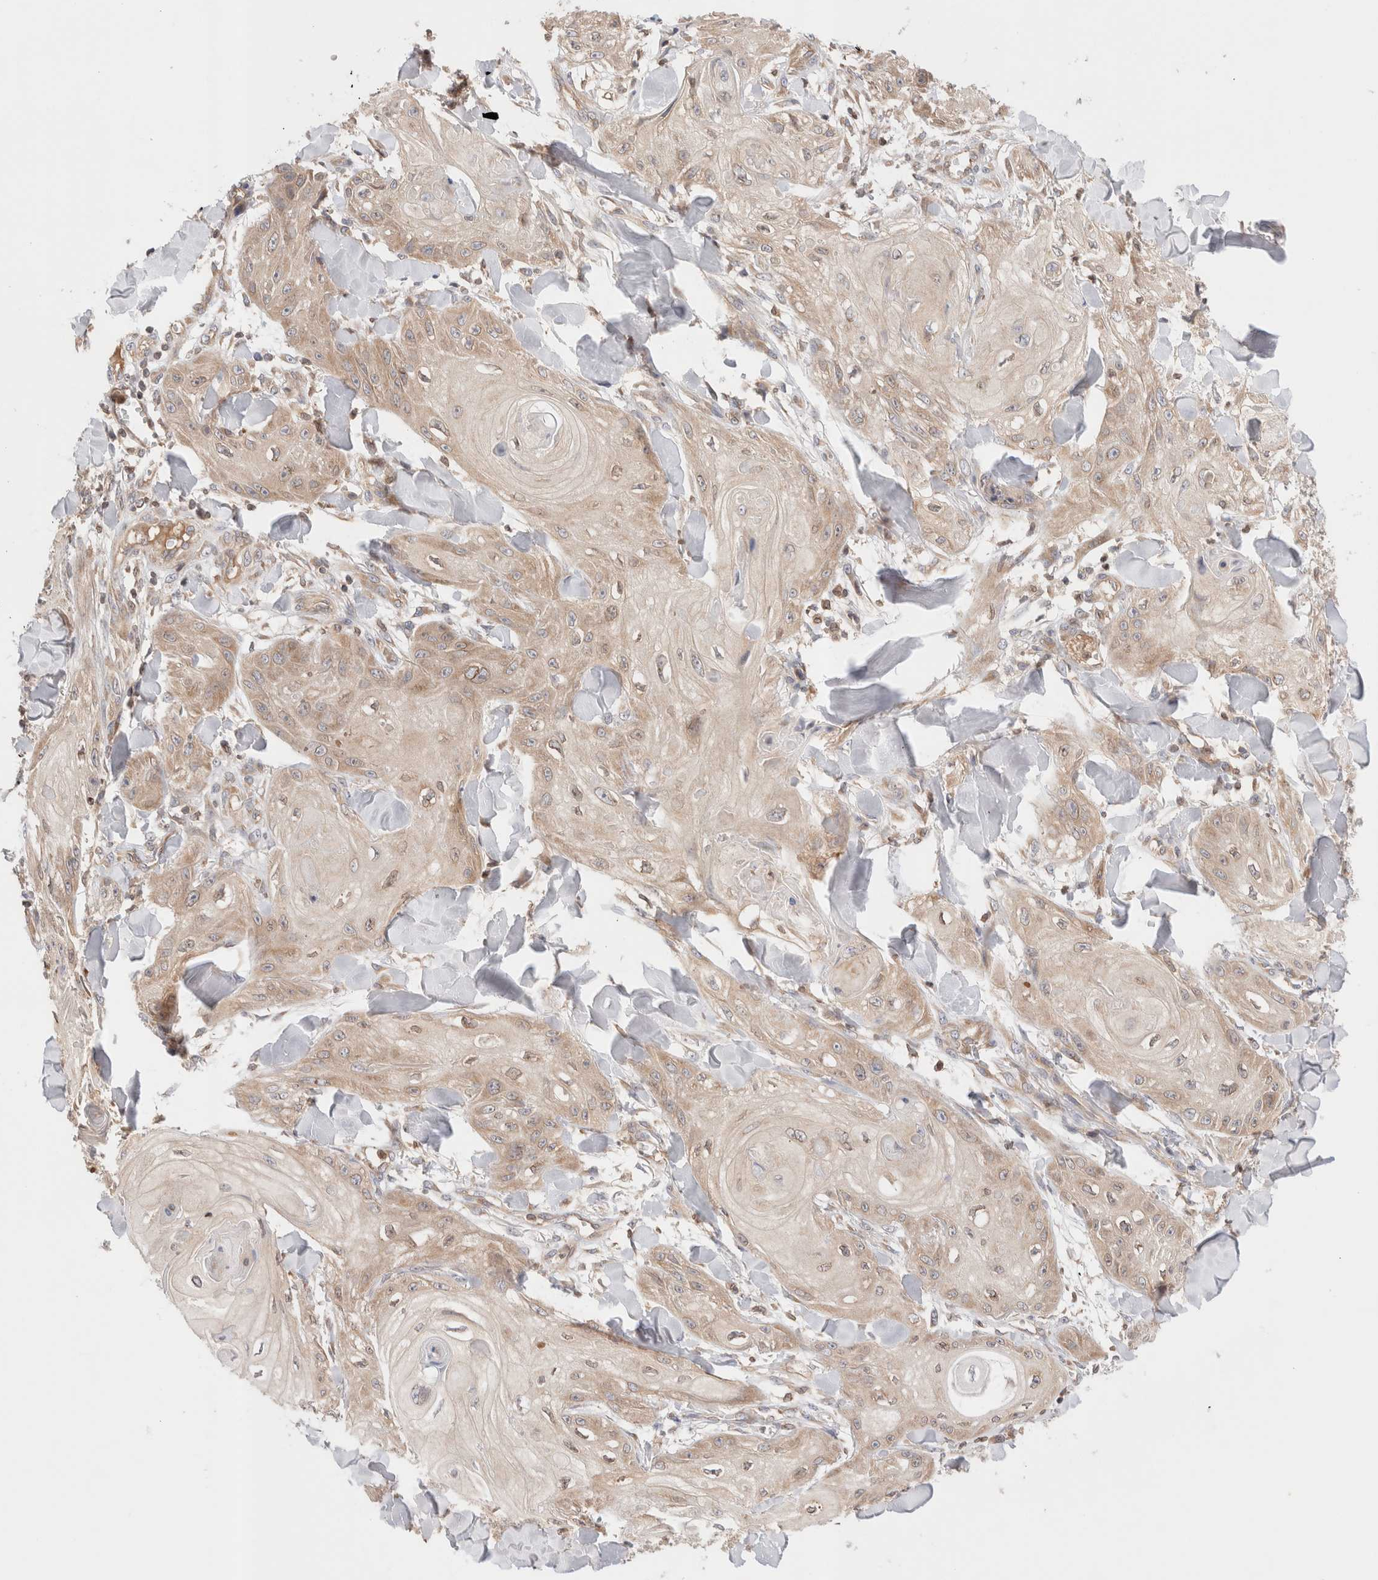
{"staining": {"intensity": "weak", "quantity": "25%-75%", "location": "cytoplasmic/membranous"}, "tissue": "skin cancer", "cell_type": "Tumor cells", "image_type": "cancer", "snomed": [{"axis": "morphology", "description": "Squamous cell carcinoma, NOS"}, {"axis": "topography", "description": "Skin"}], "caption": "Protein analysis of skin cancer (squamous cell carcinoma) tissue exhibits weak cytoplasmic/membranous positivity in about 25%-75% of tumor cells. (Stains: DAB in brown, nuclei in blue, Microscopy: brightfield microscopy at high magnification).", "gene": "SIKE1", "patient": {"sex": "male", "age": 74}}